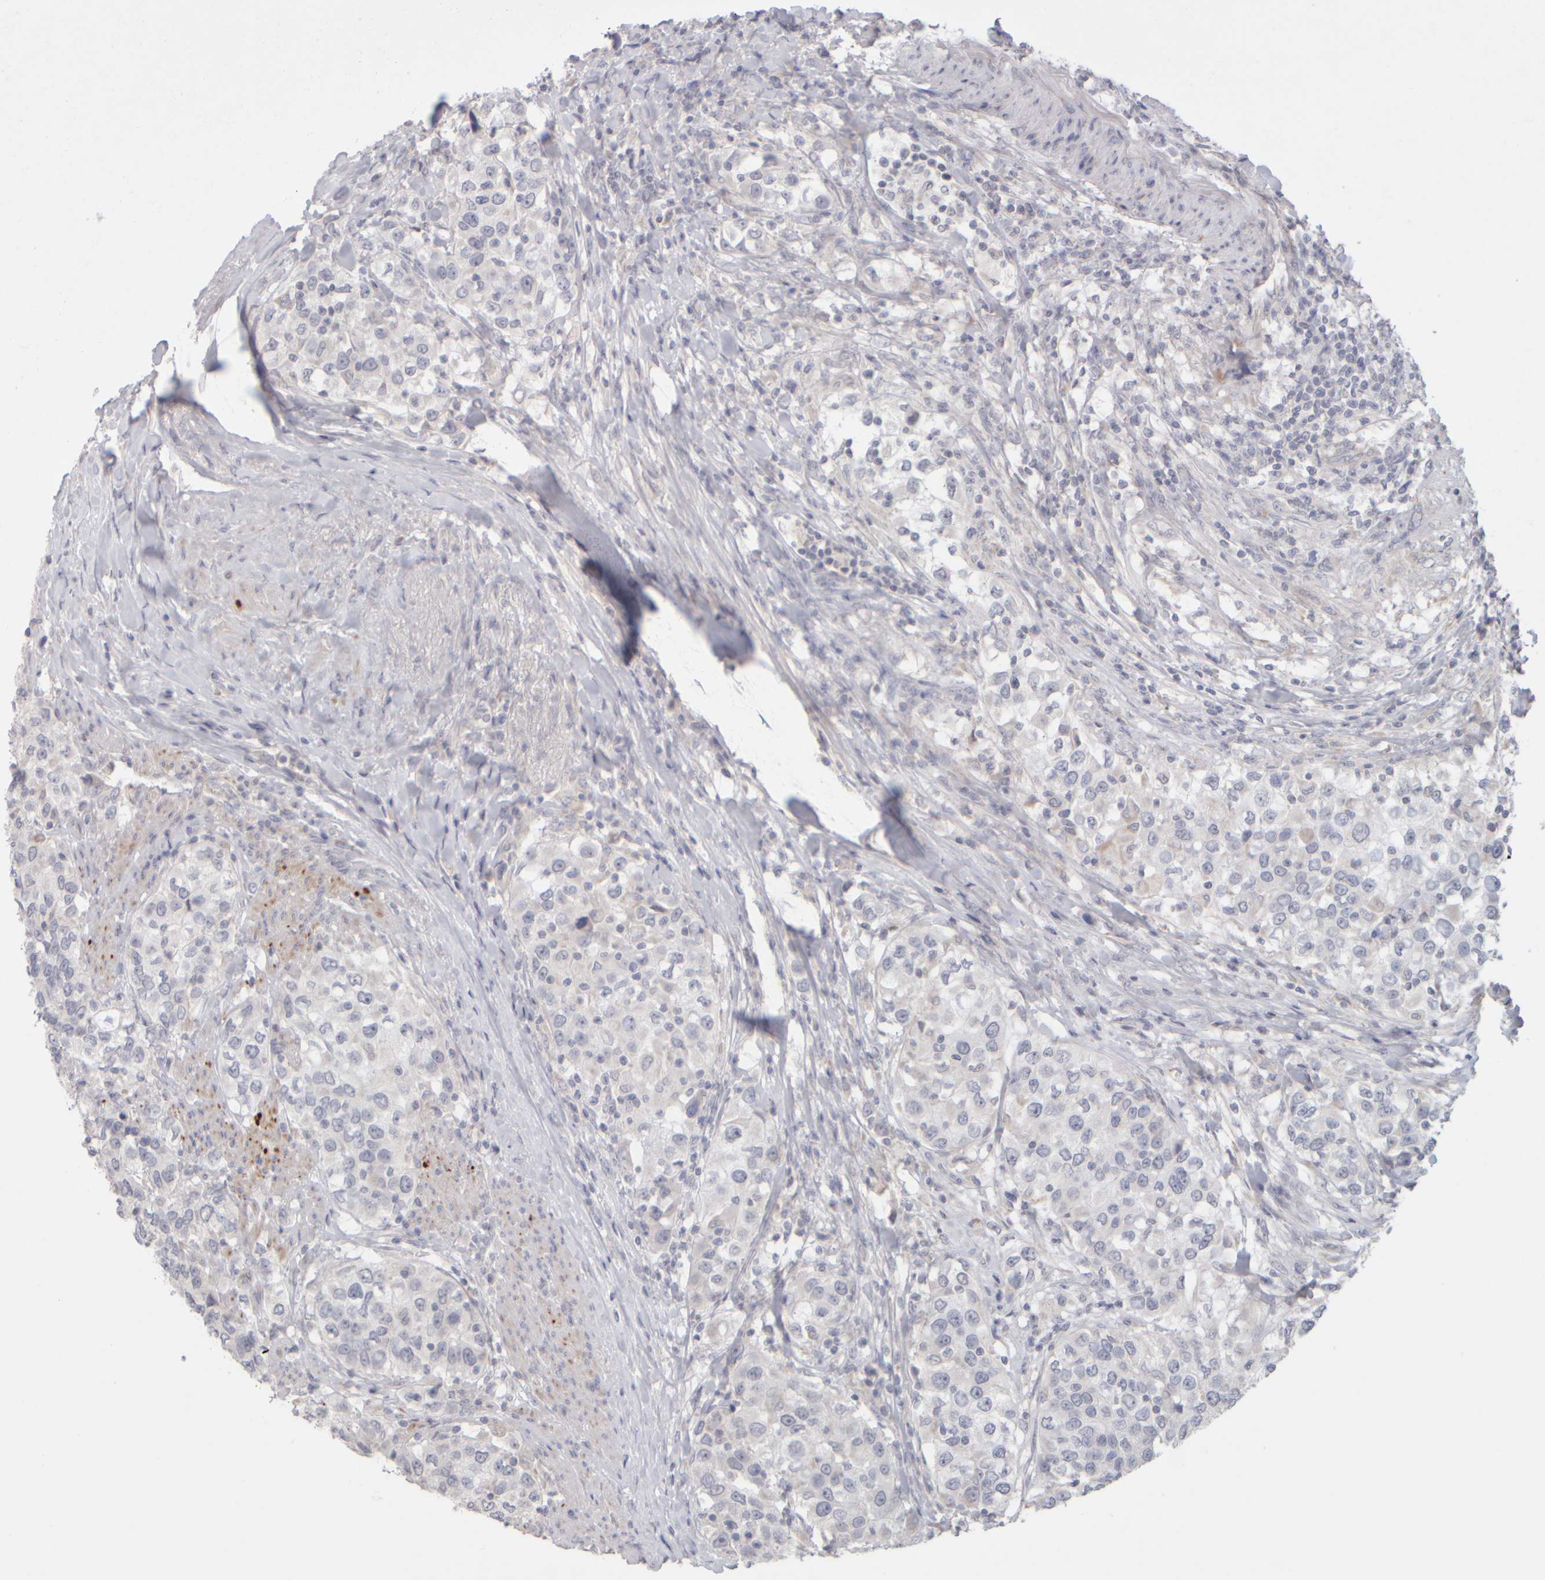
{"staining": {"intensity": "negative", "quantity": "none", "location": "none"}, "tissue": "urothelial cancer", "cell_type": "Tumor cells", "image_type": "cancer", "snomed": [{"axis": "morphology", "description": "Urothelial carcinoma, High grade"}, {"axis": "topography", "description": "Urinary bladder"}], "caption": "High power microscopy histopathology image of an immunohistochemistry histopathology image of urothelial cancer, revealing no significant staining in tumor cells.", "gene": "ZNF112", "patient": {"sex": "female", "age": 80}}